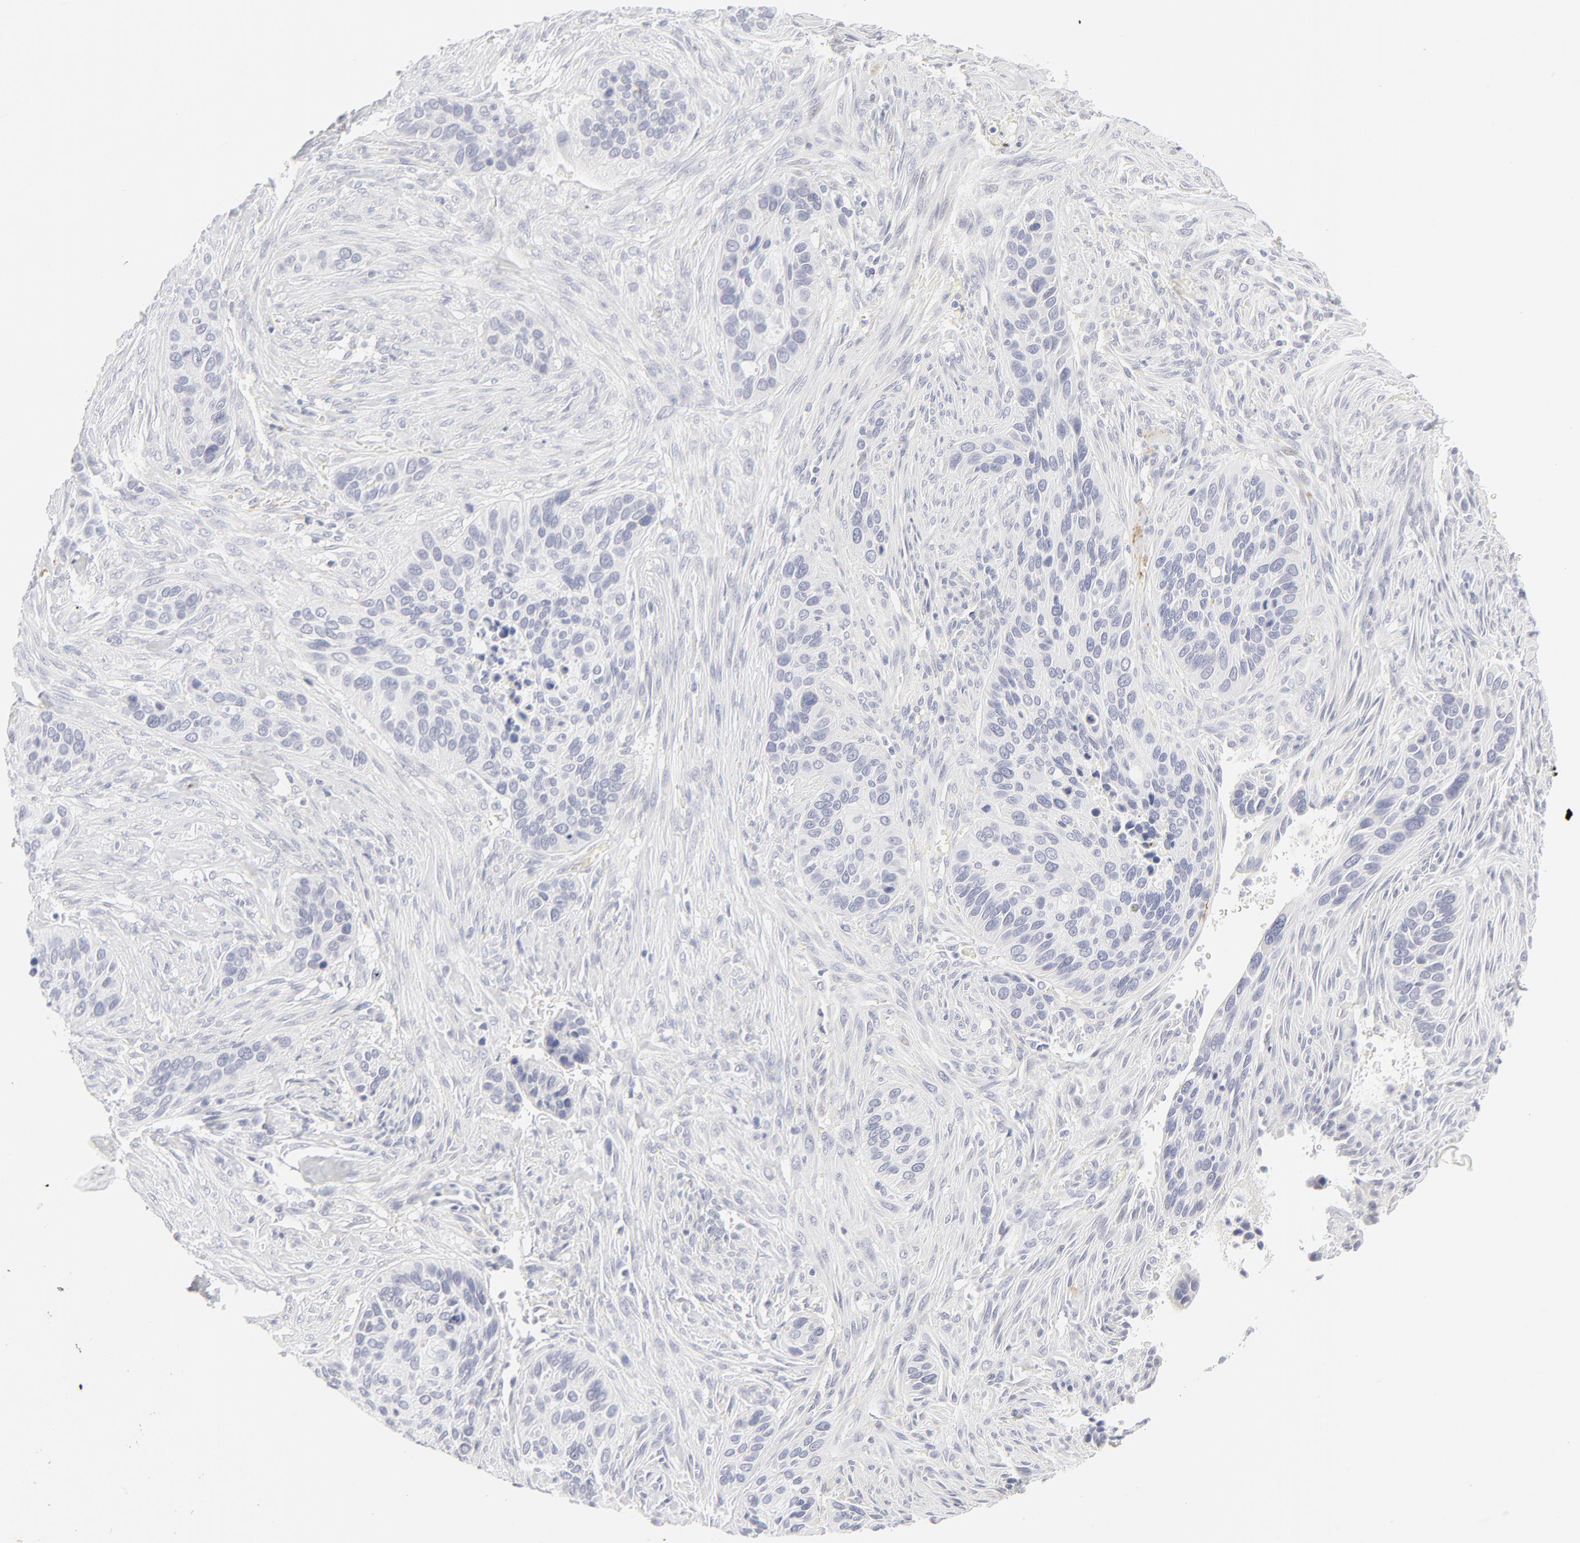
{"staining": {"intensity": "negative", "quantity": "none", "location": "none"}, "tissue": "cervical cancer", "cell_type": "Tumor cells", "image_type": "cancer", "snomed": [{"axis": "morphology", "description": "Adenocarcinoma, NOS"}, {"axis": "topography", "description": "Cervix"}], "caption": "Tumor cells show no significant protein staining in cervical adenocarcinoma.", "gene": "NPNT", "patient": {"sex": "female", "age": 29}}